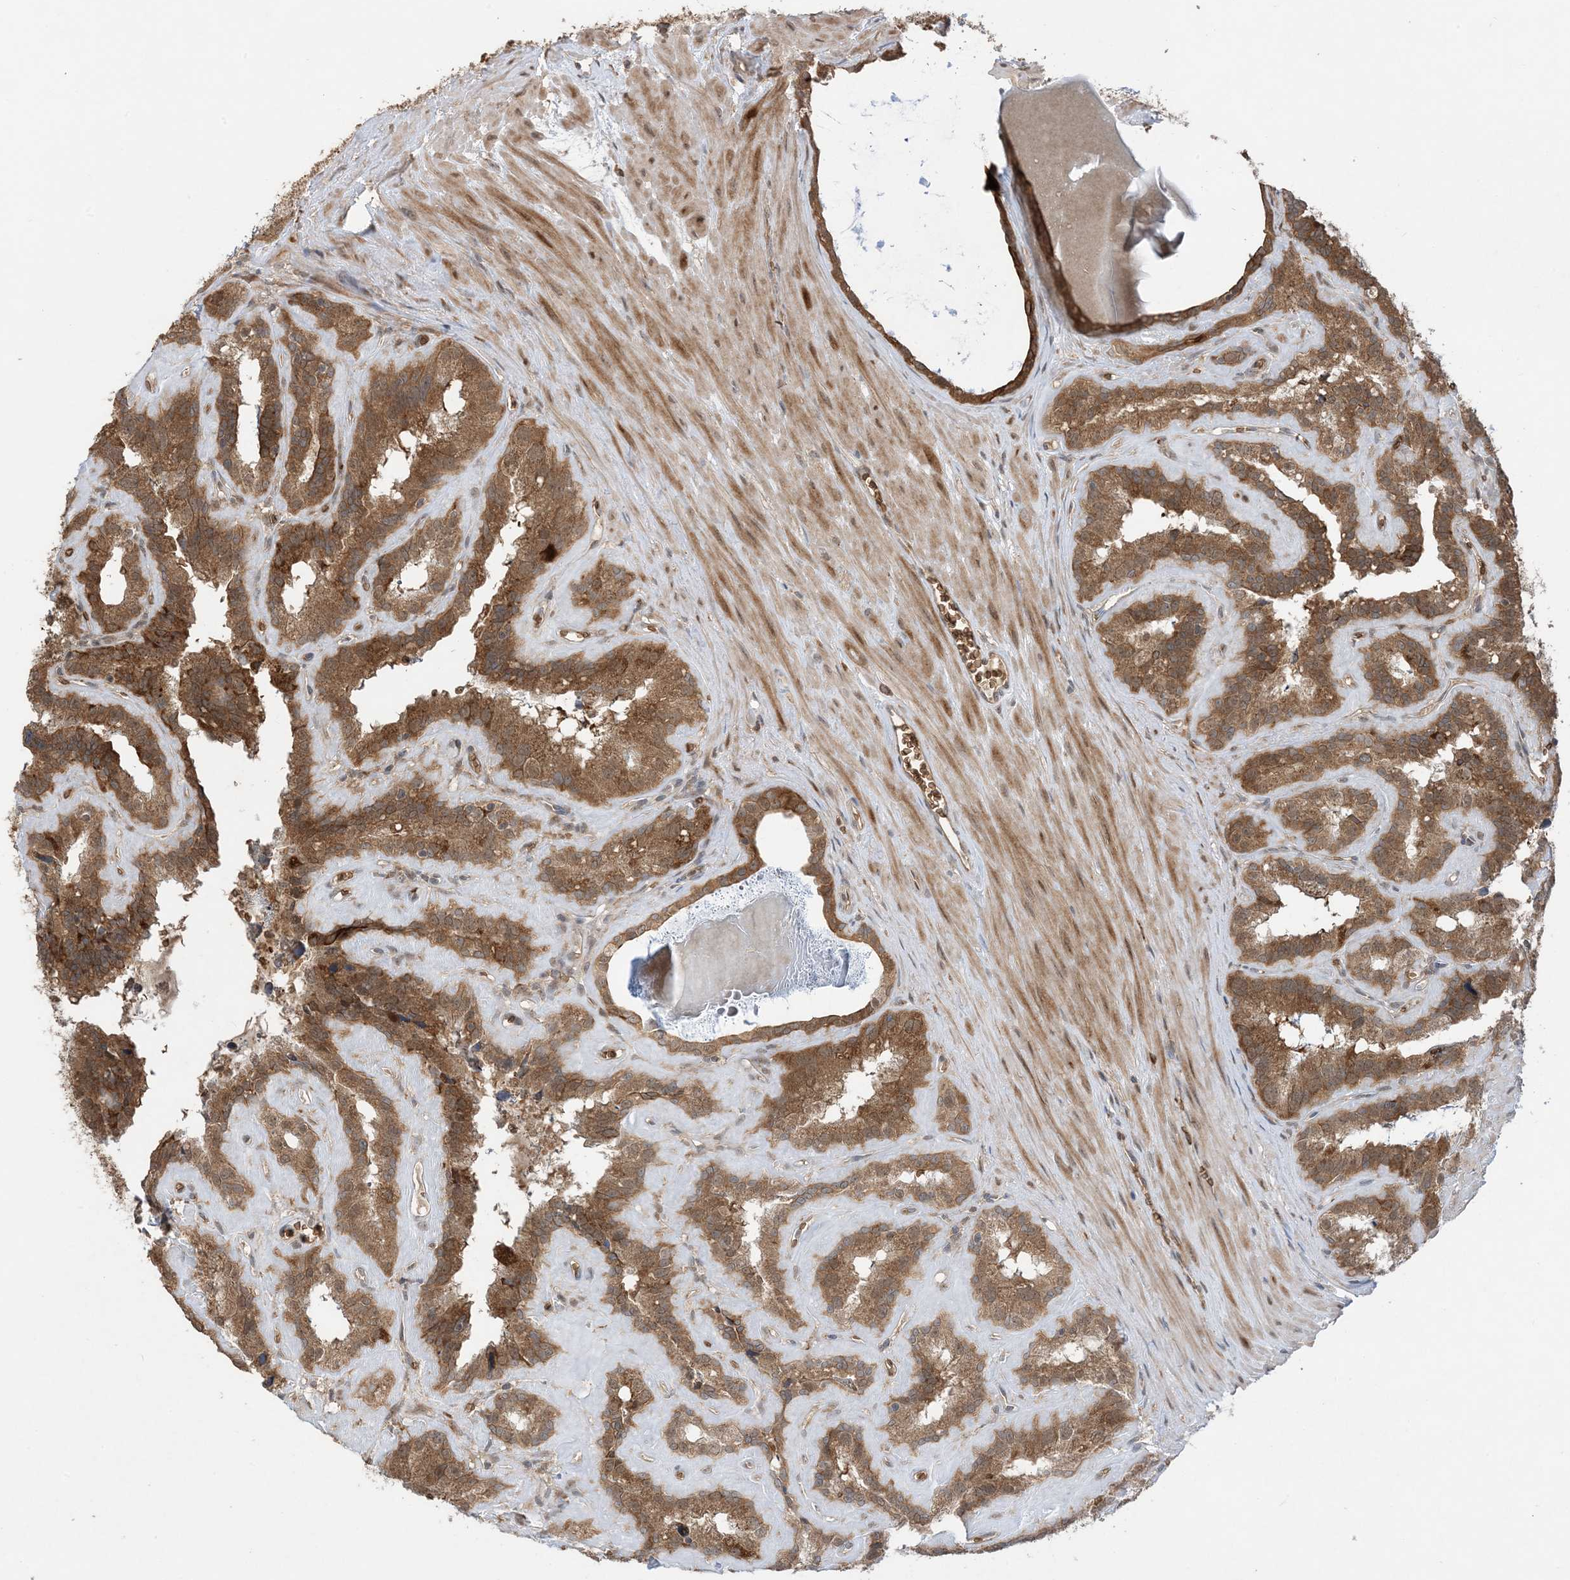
{"staining": {"intensity": "moderate", "quantity": ">75%", "location": "cytoplasmic/membranous"}, "tissue": "seminal vesicle", "cell_type": "Glandular cells", "image_type": "normal", "snomed": [{"axis": "morphology", "description": "Normal tissue, NOS"}, {"axis": "topography", "description": "Prostate"}, {"axis": "topography", "description": "Seminal veicle"}], "caption": "An immunohistochemistry micrograph of benign tissue is shown. Protein staining in brown shows moderate cytoplasmic/membranous positivity in seminal vesicle within glandular cells. (brown staining indicates protein expression, while blue staining denotes nuclei).", "gene": "PUSL1", "patient": {"sex": "male", "age": 59}}